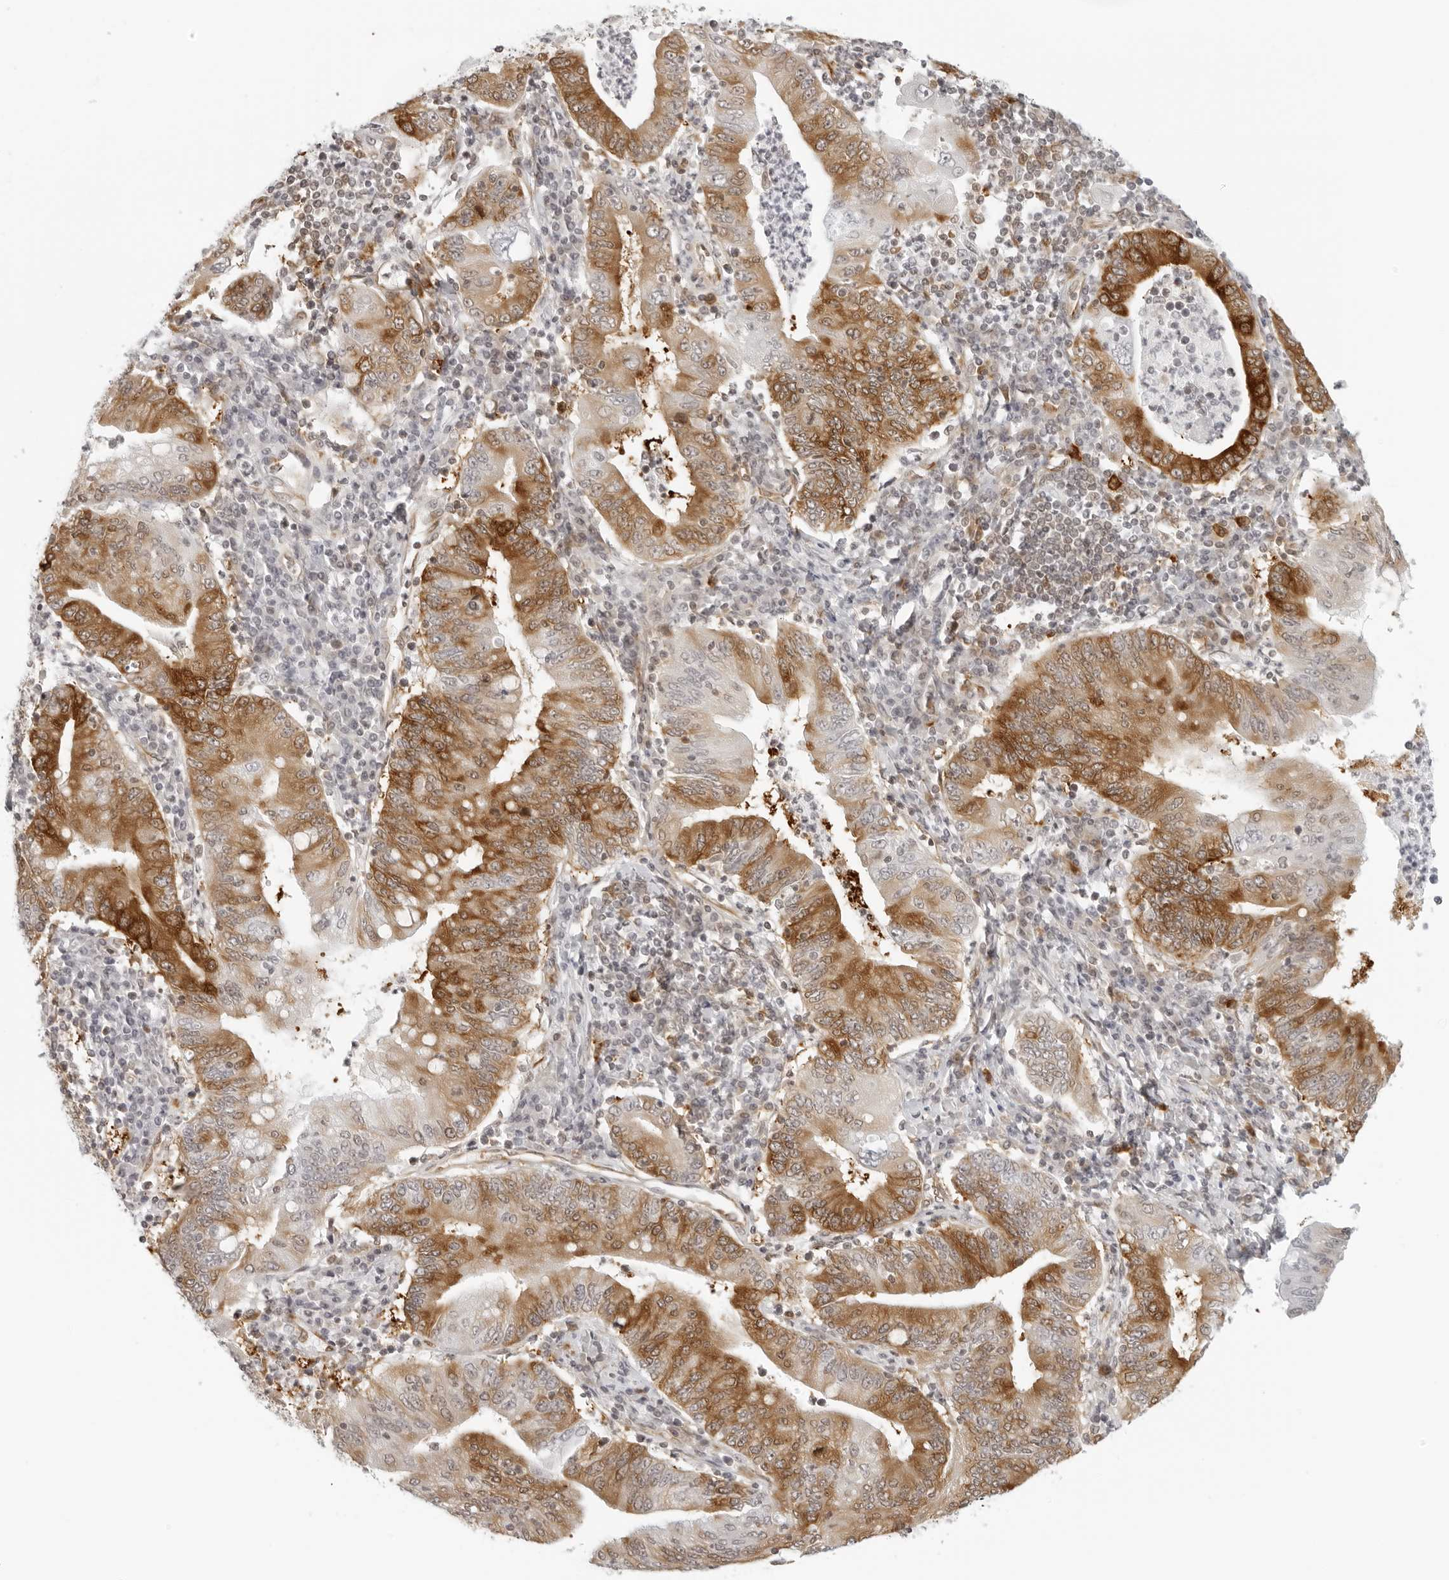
{"staining": {"intensity": "strong", "quantity": "25%-75%", "location": "cytoplasmic/membranous"}, "tissue": "stomach cancer", "cell_type": "Tumor cells", "image_type": "cancer", "snomed": [{"axis": "morphology", "description": "Normal tissue, NOS"}, {"axis": "morphology", "description": "Adenocarcinoma, NOS"}, {"axis": "topography", "description": "Esophagus"}, {"axis": "topography", "description": "Stomach, upper"}, {"axis": "topography", "description": "Peripheral nerve tissue"}], "caption": "Immunohistochemistry (IHC) (DAB (3,3'-diaminobenzidine)) staining of human stomach adenocarcinoma shows strong cytoplasmic/membranous protein positivity in approximately 25%-75% of tumor cells.", "gene": "EIF4G1", "patient": {"sex": "male", "age": 62}}